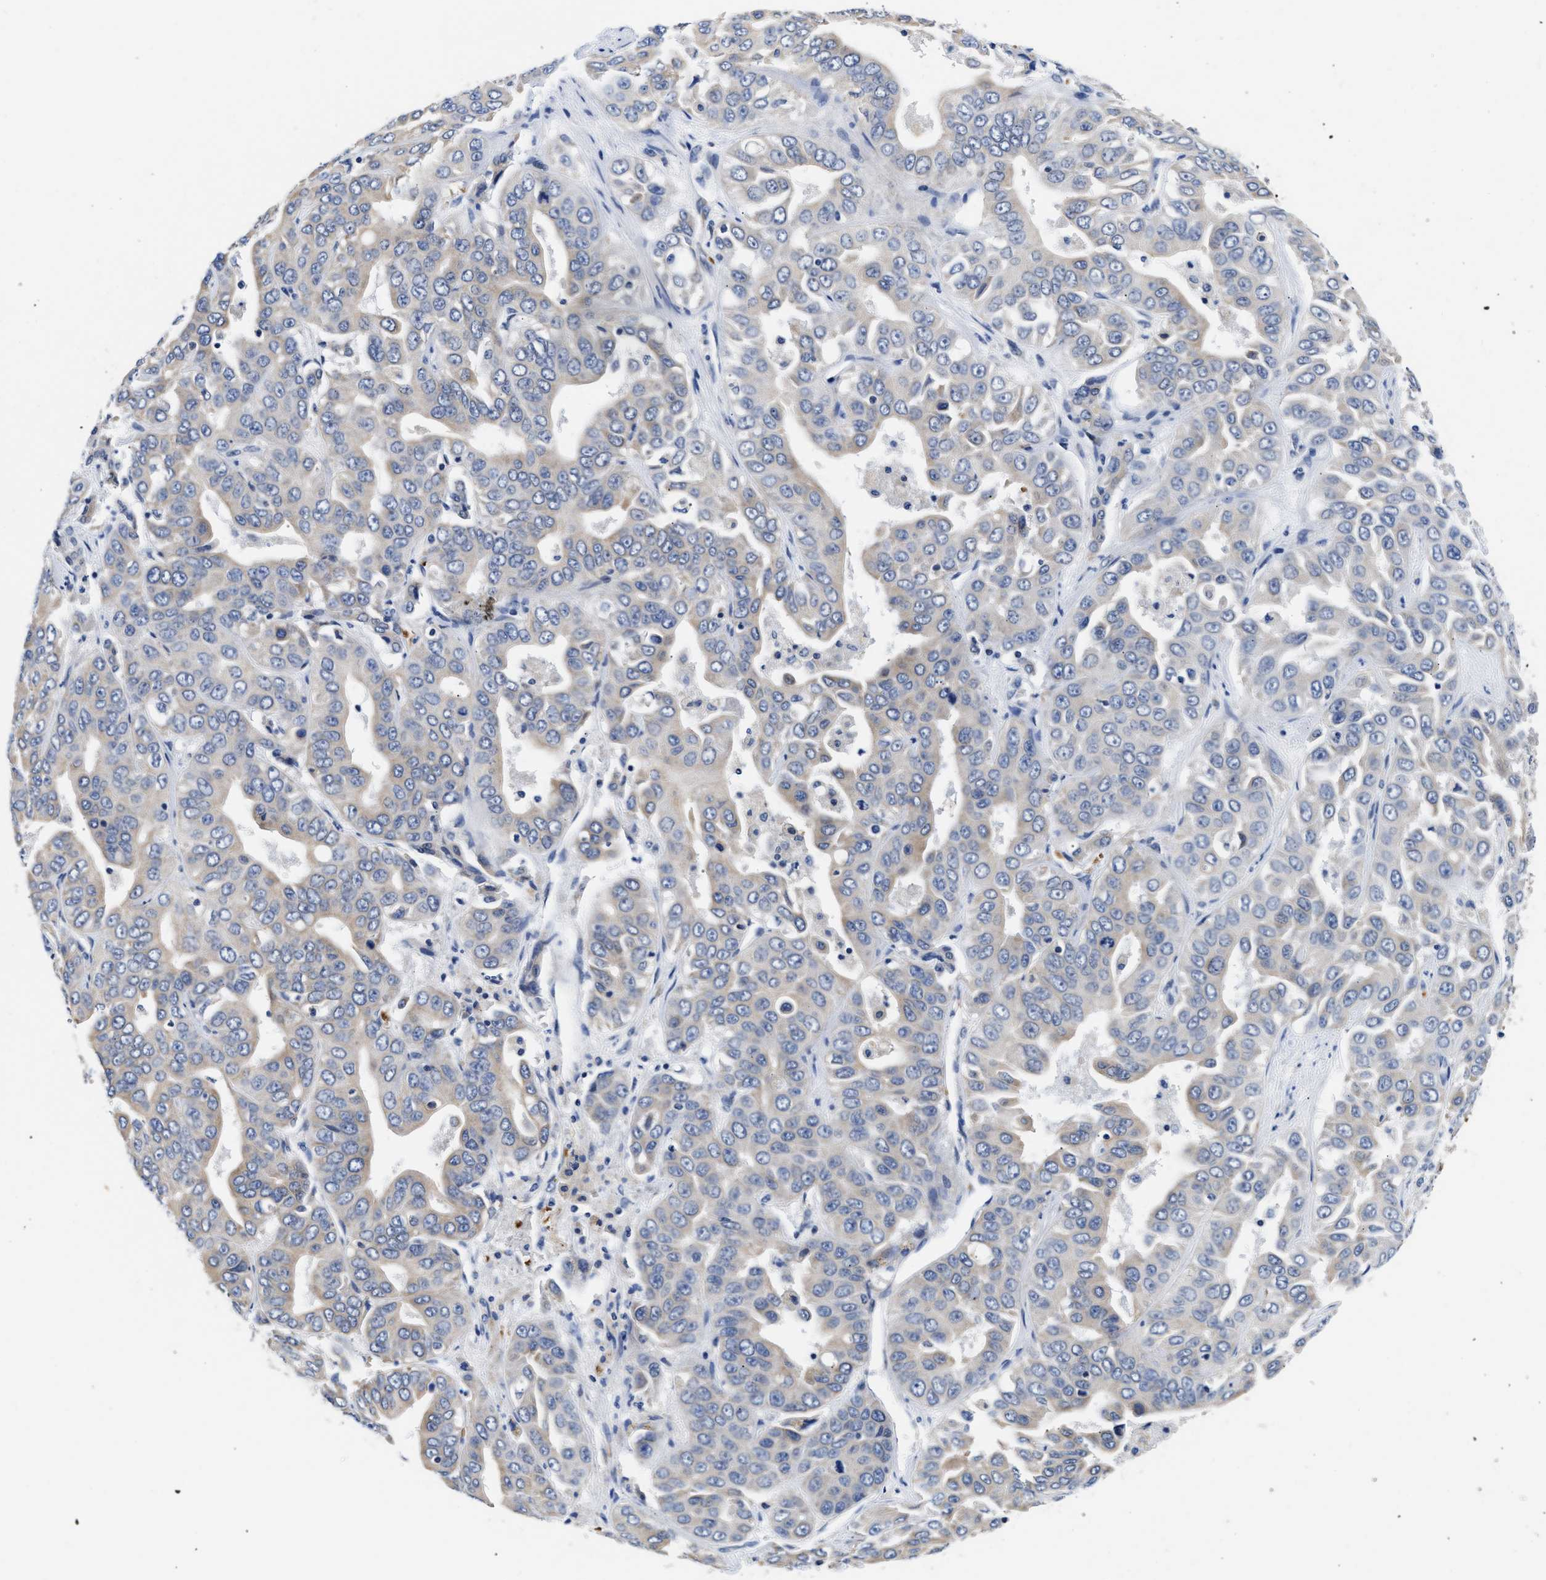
{"staining": {"intensity": "negative", "quantity": "none", "location": "none"}, "tissue": "liver cancer", "cell_type": "Tumor cells", "image_type": "cancer", "snomed": [{"axis": "morphology", "description": "Cholangiocarcinoma"}, {"axis": "topography", "description": "Liver"}], "caption": "DAB immunohistochemical staining of liver cholangiocarcinoma shows no significant positivity in tumor cells. (IHC, brightfield microscopy, high magnification).", "gene": "RINT1", "patient": {"sex": "female", "age": 52}}